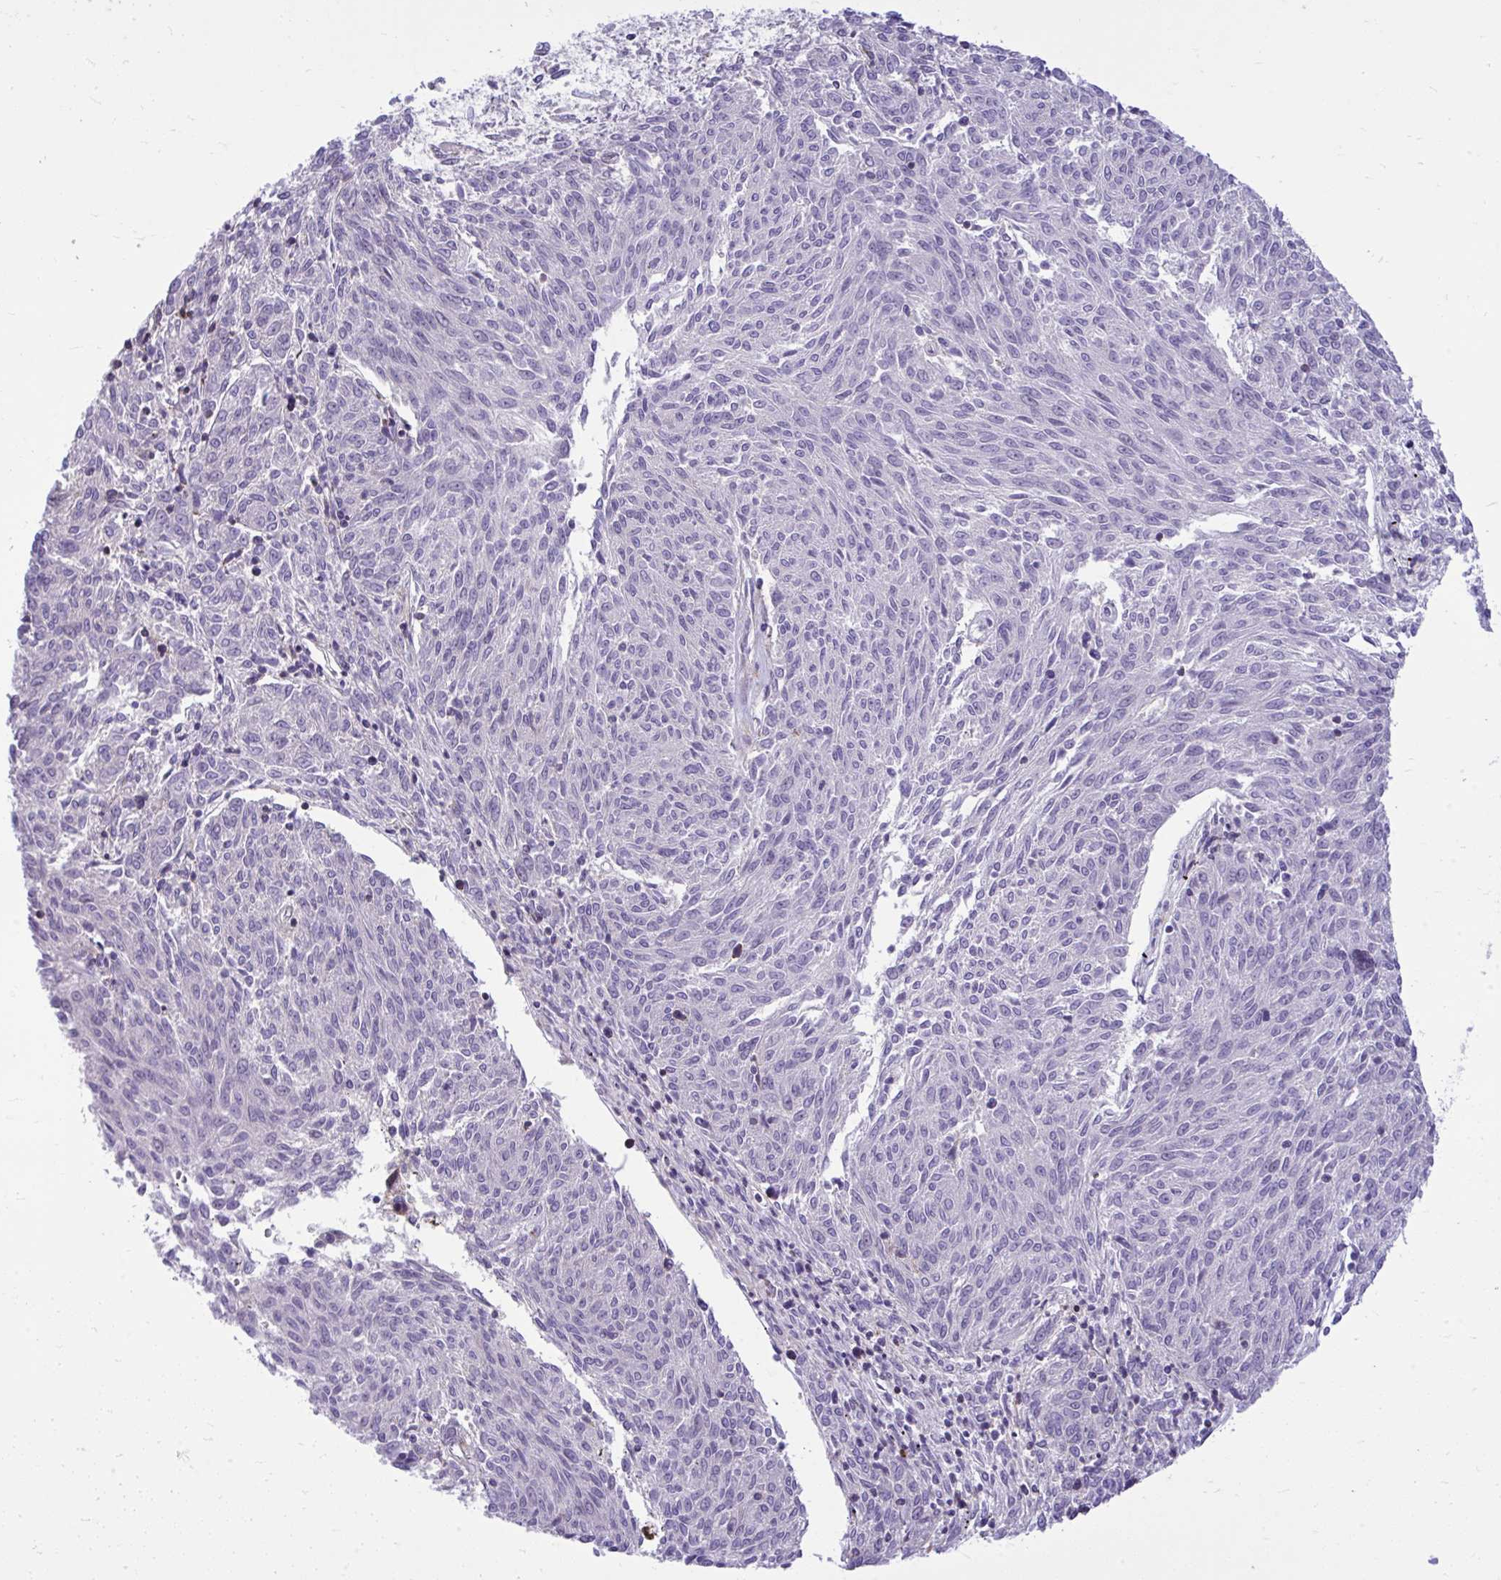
{"staining": {"intensity": "negative", "quantity": "none", "location": "none"}, "tissue": "melanoma", "cell_type": "Tumor cells", "image_type": "cancer", "snomed": [{"axis": "morphology", "description": "Malignant melanoma, NOS"}, {"axis": "topography", "description": "Skin"}], "caption": "The image demonstrates no staining of tumor cells in melanoma.", "gene": "GRK4", "patient": {"sex": "female", "age": 72}}